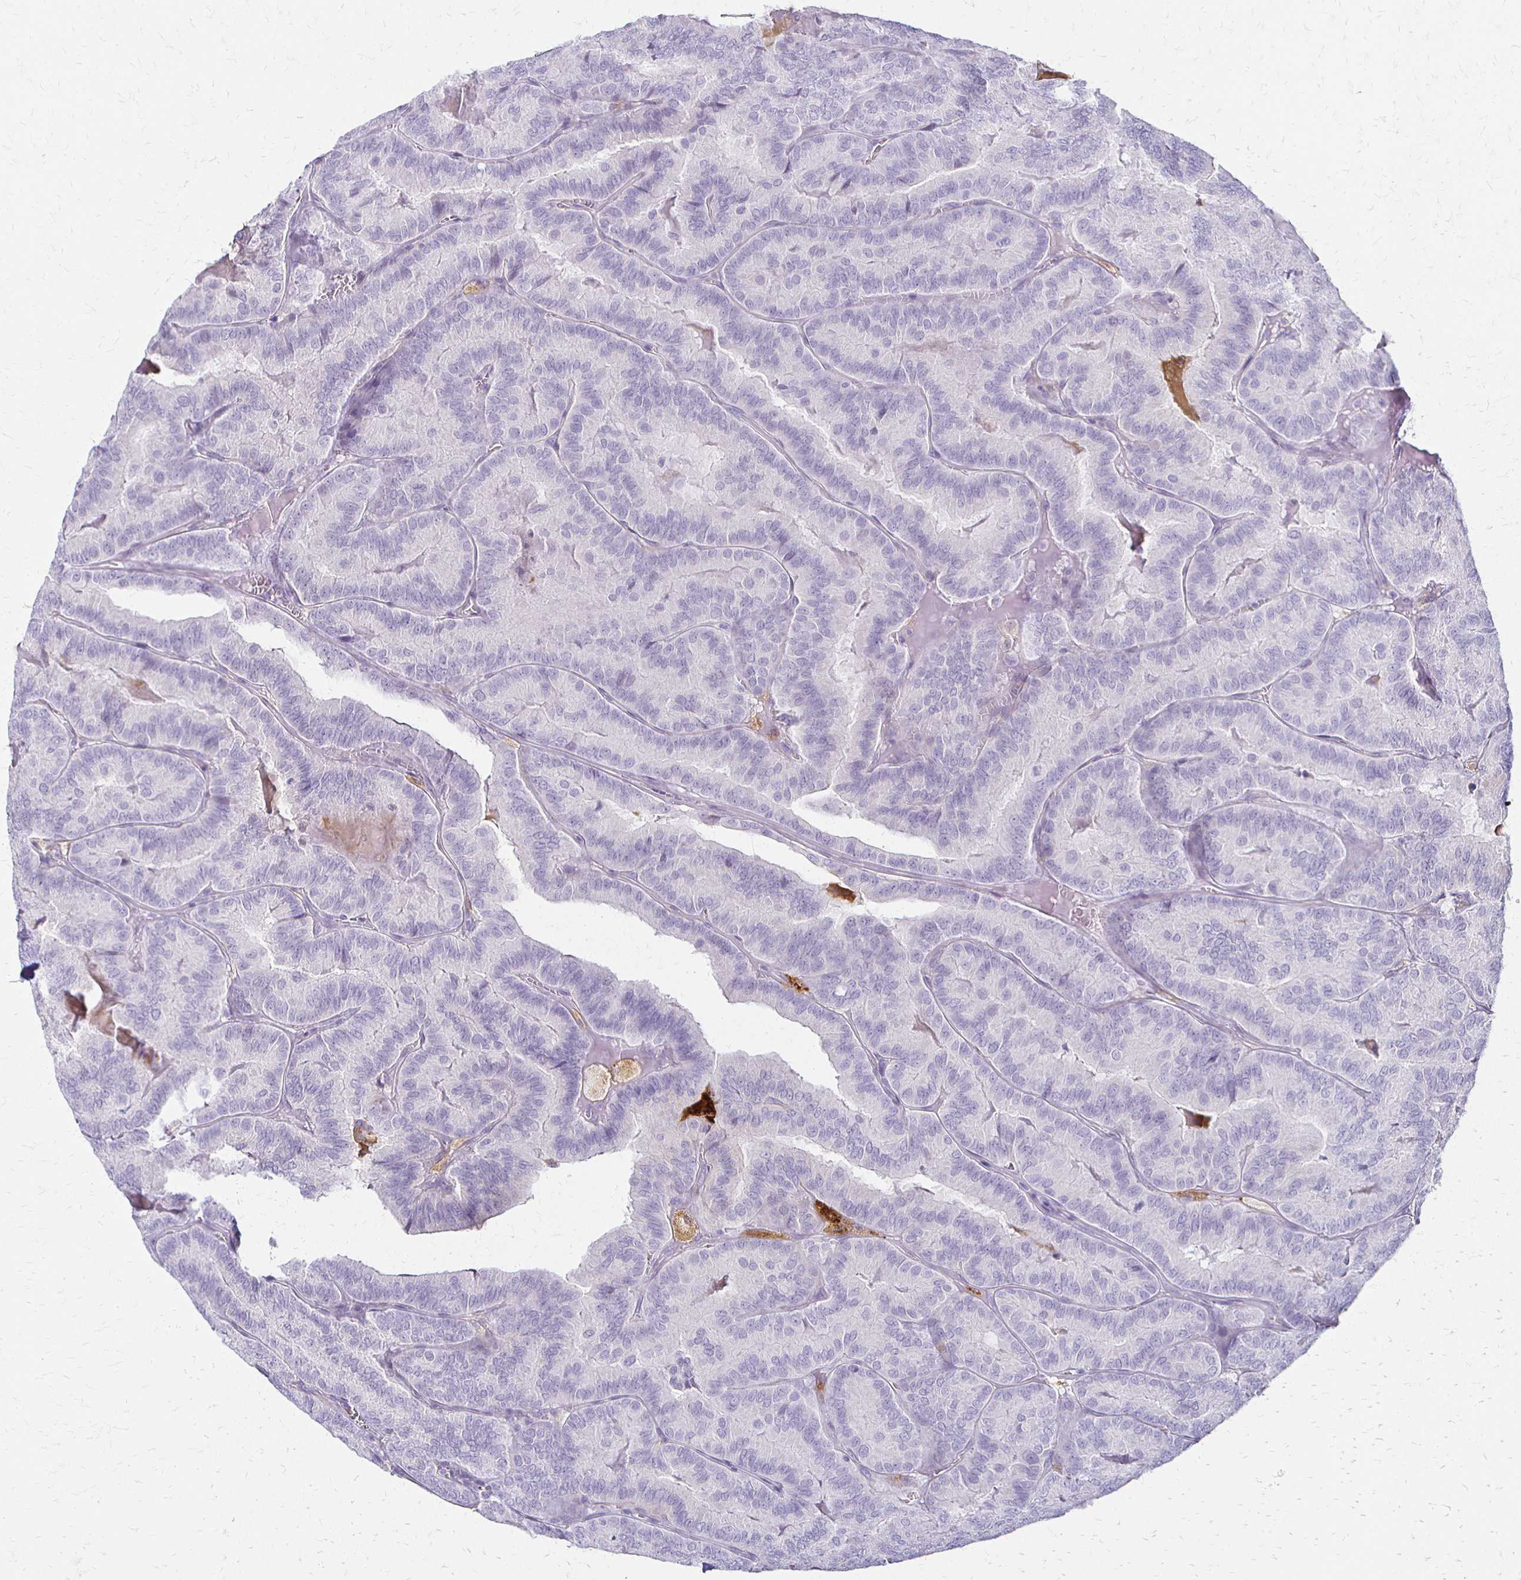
{"staining": {"intensity": "negative", "quantity": "none", "location": "none"}, "tissue": "thyroid cancer", "cell_type": "Tumor cells", "image_type": "cancer", "snomed": [{"axis": "morphology", "description": "Papillary adenocarcinoma, NOS"}, {"axis": "topography", "description": "Thyroid gland"}], "caption": "The immunohistochemistry histopathology image has no significant staining in tumor cells of thyroid cancer tissue. The staining was performed using DAB (3,3'-diaminobenzidine) to visualize the protein expression in brown, while the nuclei were stained in blue with hematoxylin (Magnification: 20x).", "gene": "ACP5", "patient": {"sex": "female", "age": 75}}